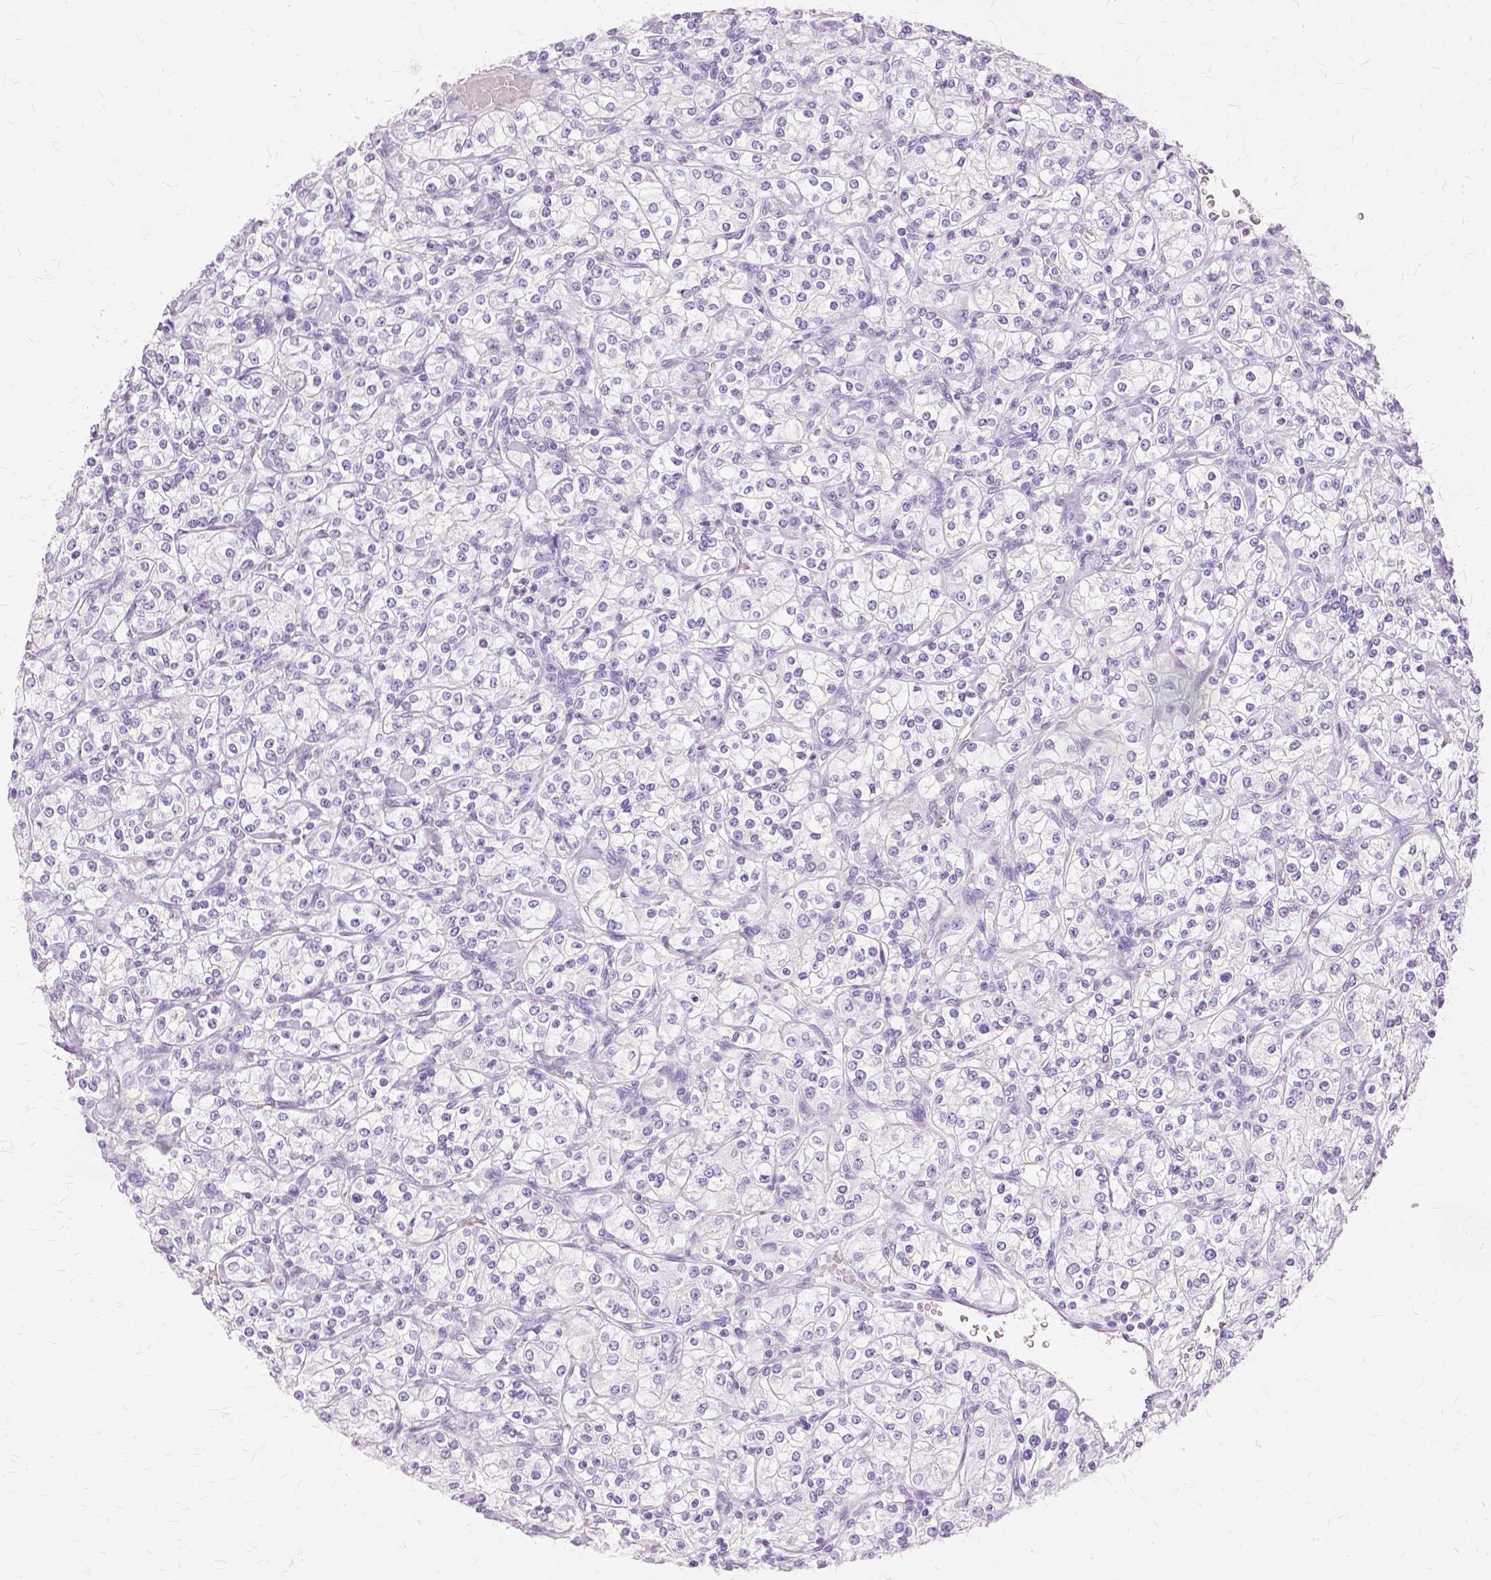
{"staining": {"intensity": "negative", "quantity": "none", "location": "none"}, "tissue": "renal cancer", "cell_type": "Tumor cells", "image_type": "cancer", "snomed": [{"axis": "morphology", "description": "Adenocarcinoma, NOS"}, {"axis": "topography", "description": "Kidney"}], "caption": "Immunohistochemistry micrograph of neoplastic tissue: human renal cancer (adenocarcinoma) stained with DAB (3,3'-diaminobenzidine) demonstrates no significant protein expression in tumor cells.", "gene": "TGM1", "patient": {"sex": "male", "age": 77}}